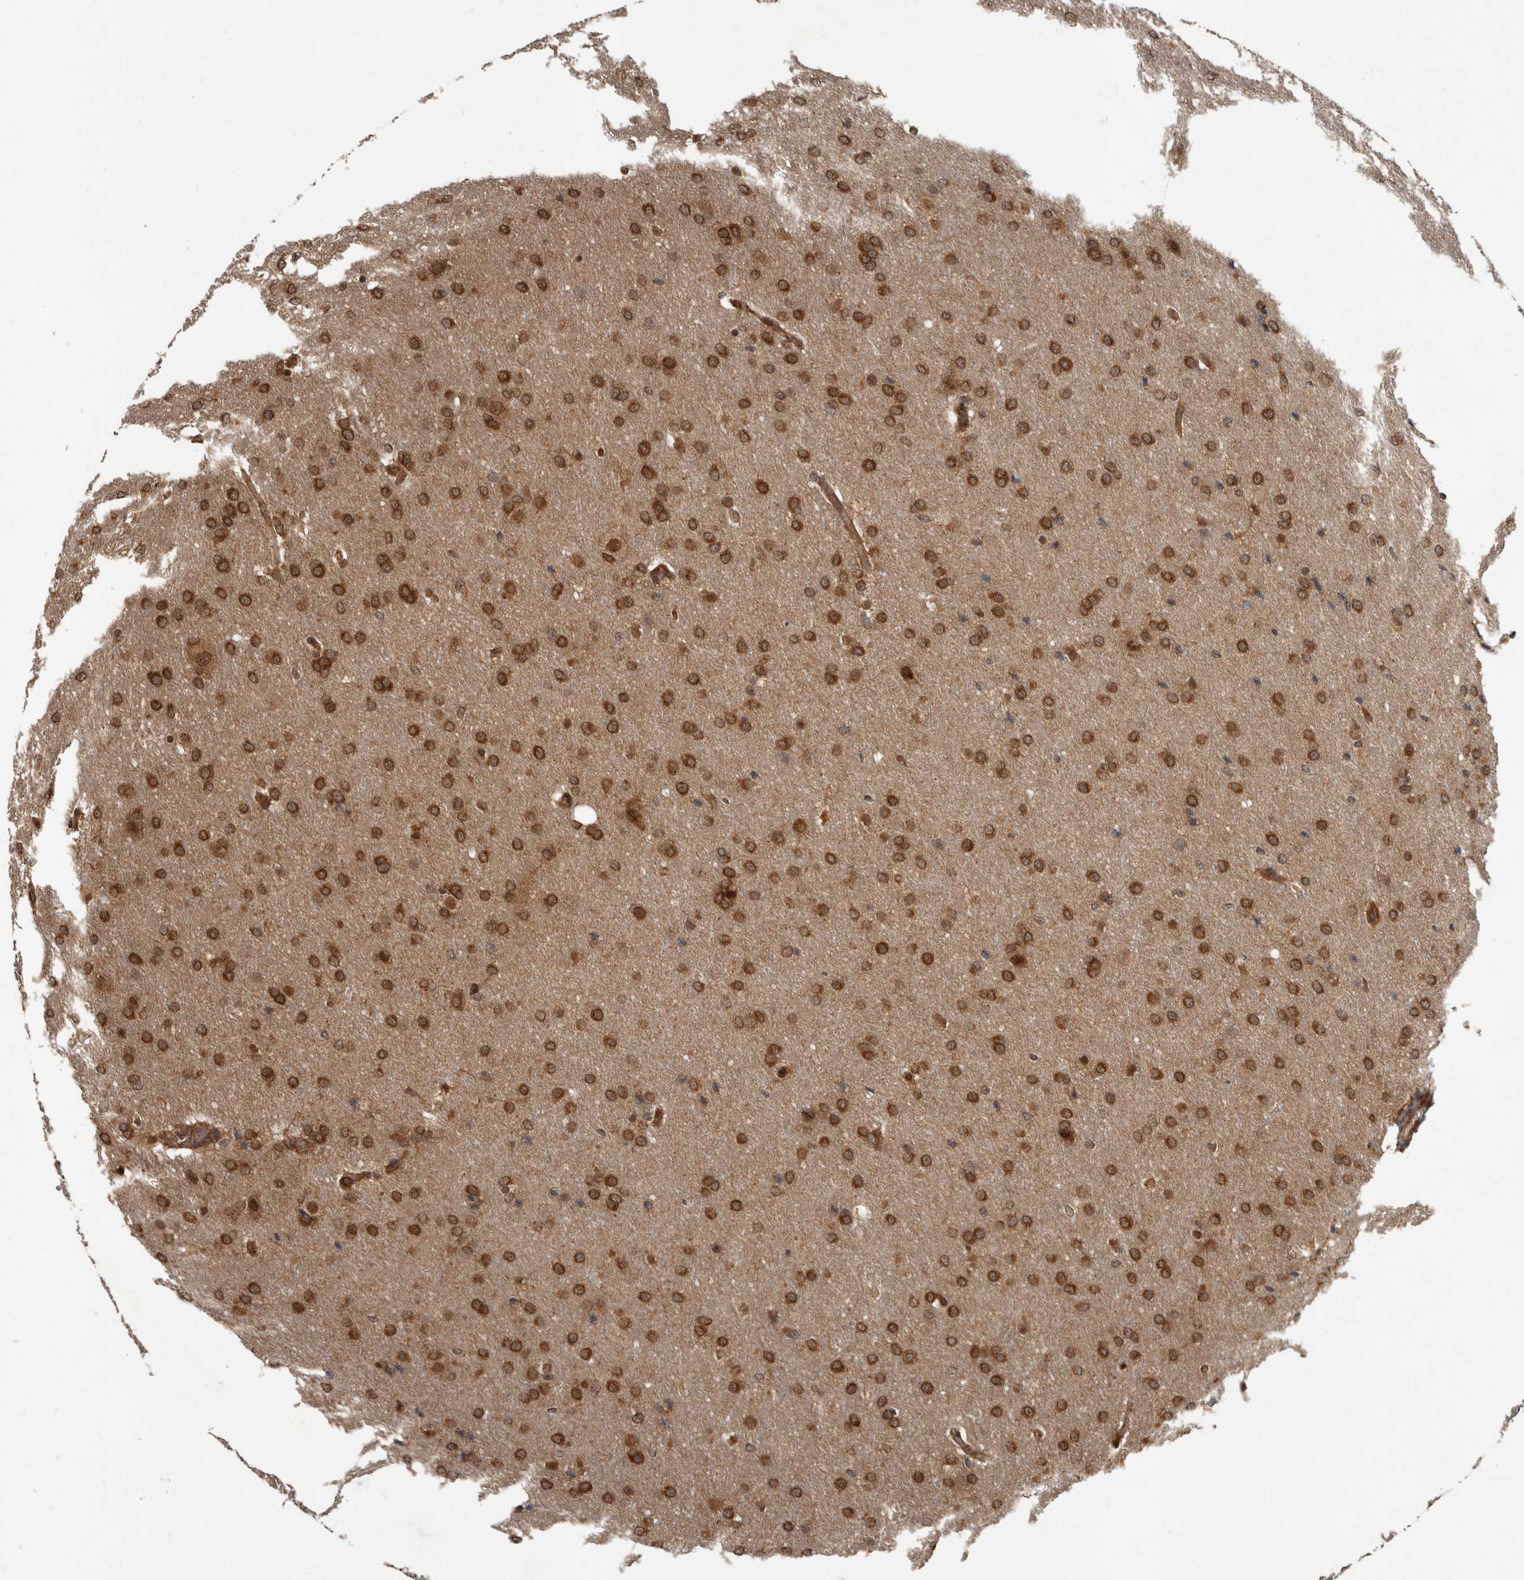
{"staining": {"intensity": "strong", "quantity": ">75%", "location": "cytoplasmic/membranous,nuclear"}, "tissue": "glioma", "cell_type": "Tumor cells", "image_type": "cancer", "snomed": [{"axis": "morphology", "description": "Glioma, malignant, Low grade"}, {"axis": "topography", "description": "Brain"}], "caption": "This is an image of immunohistochemistry staining of low-grade glioma (malignant), which shows strong expression in the cytoplasmic/membranous and nuclear of tumor cells.", "gene": "VPS50", "patient": {"sex": "female", "age": 37}}